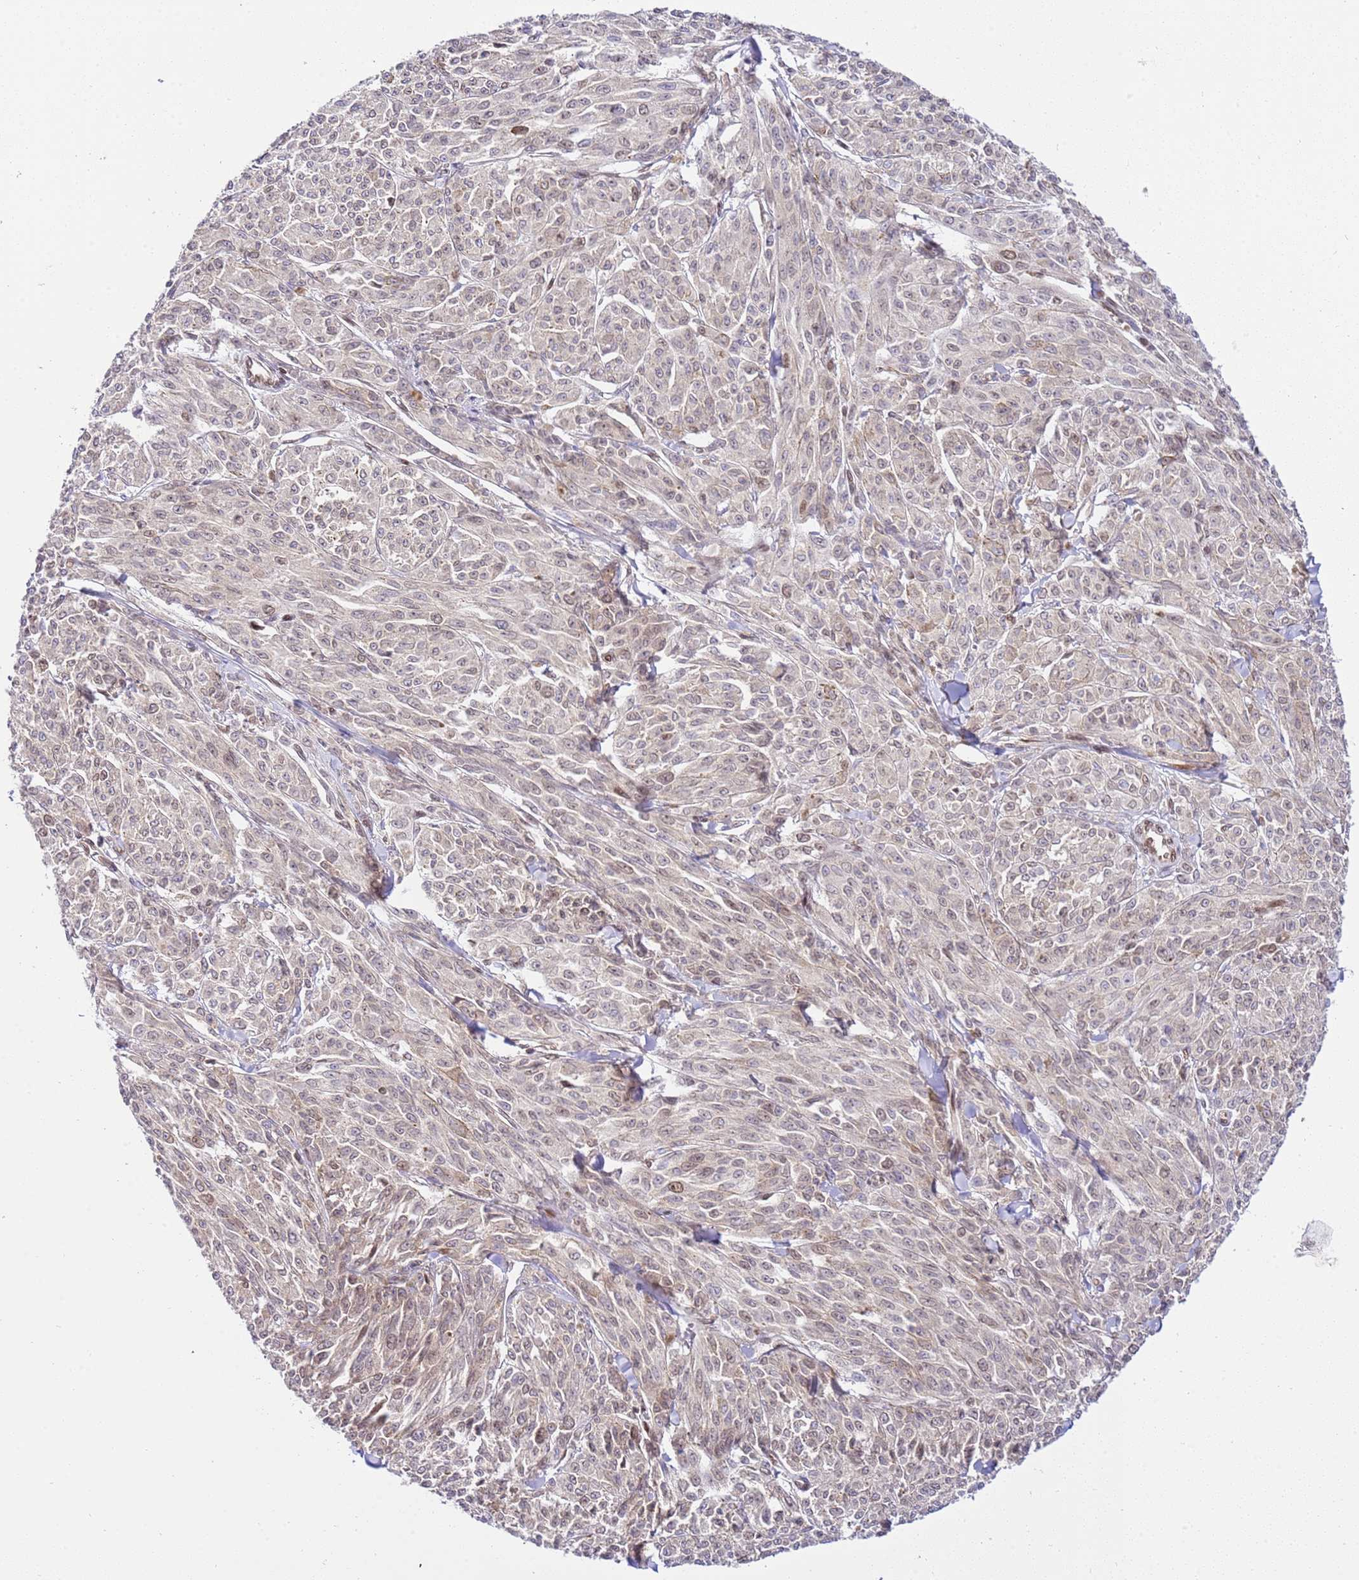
{"staining": {"intensity": "negative", "quantity": "none", "location": "none"}, "tissue": "melanoma", "cell_type": "Tumor cells", "image_type": "cancer", "snomed": [{"axis": "morphology", "description": "Malignant melanoma, NOS"}, {"axis": "topography", "description": "Skin"}], "caption": "This is an immunohistochemistry micrograph of malignant melanoma. There is no staining in tumor cells.", "gene": "TRIM37", "patient": {"sex": "female", "age": 52}}